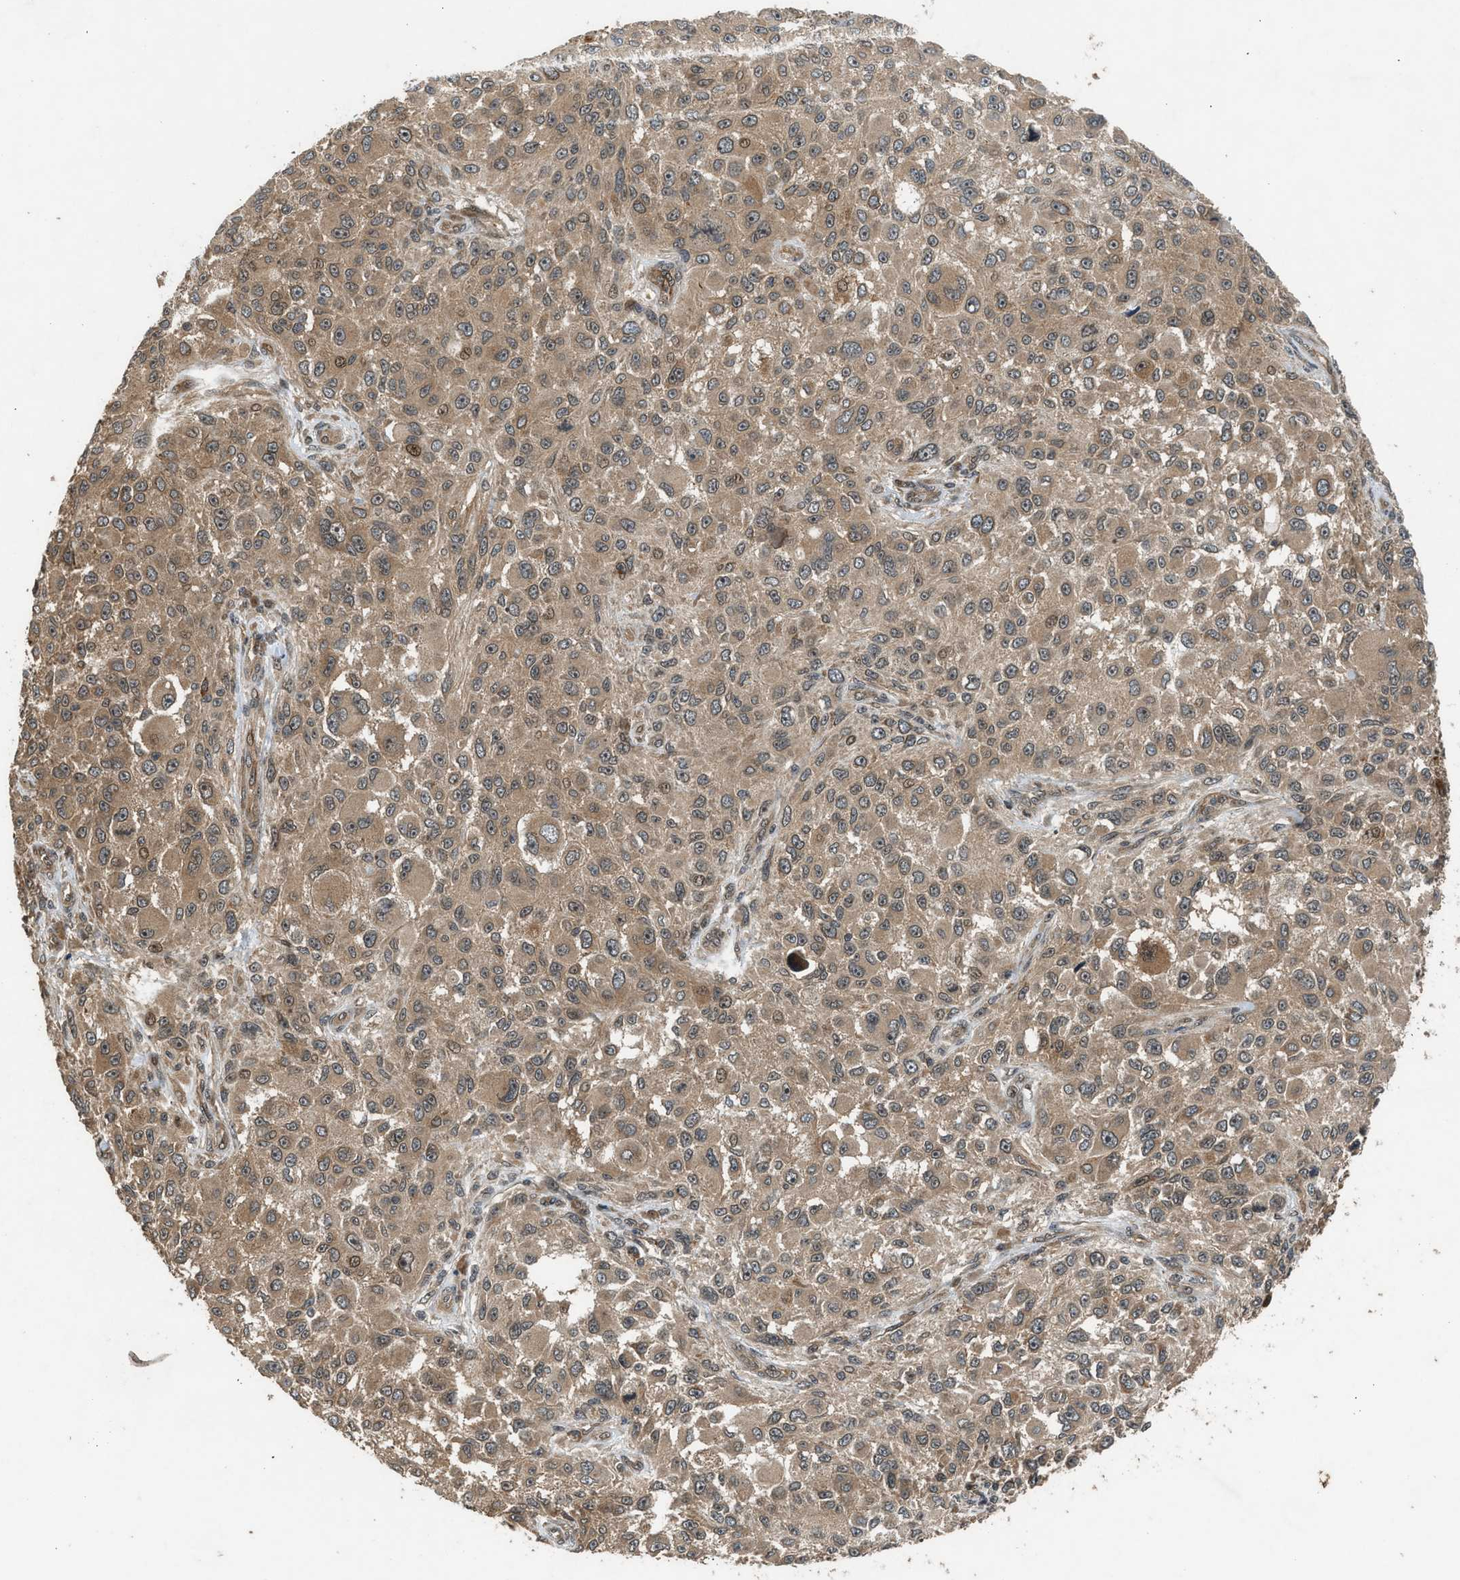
{"staining": {"intensity": "weak", "quantity": ">75%", "location": "cytoplasmic/membranous"}, "tissue": "melanoma", "cell_type": "Tumor cells", "image_type": "cancer", "snomed": [{"axis": "morphology", "description": "Necrosis, NOS"}, {"axis": "morphology", "description": "Malignant melanoma, NOS"}, {"axis": "topography", "description": "Skin"}], "caption": "A low amount of weak cytoplasmic/membranous expression is appreciated in approximately >75% of tumor cells in malignant melanoma tissue.", "gene": "TXNL1", "patient": {"sex": "female", "age": 87}}